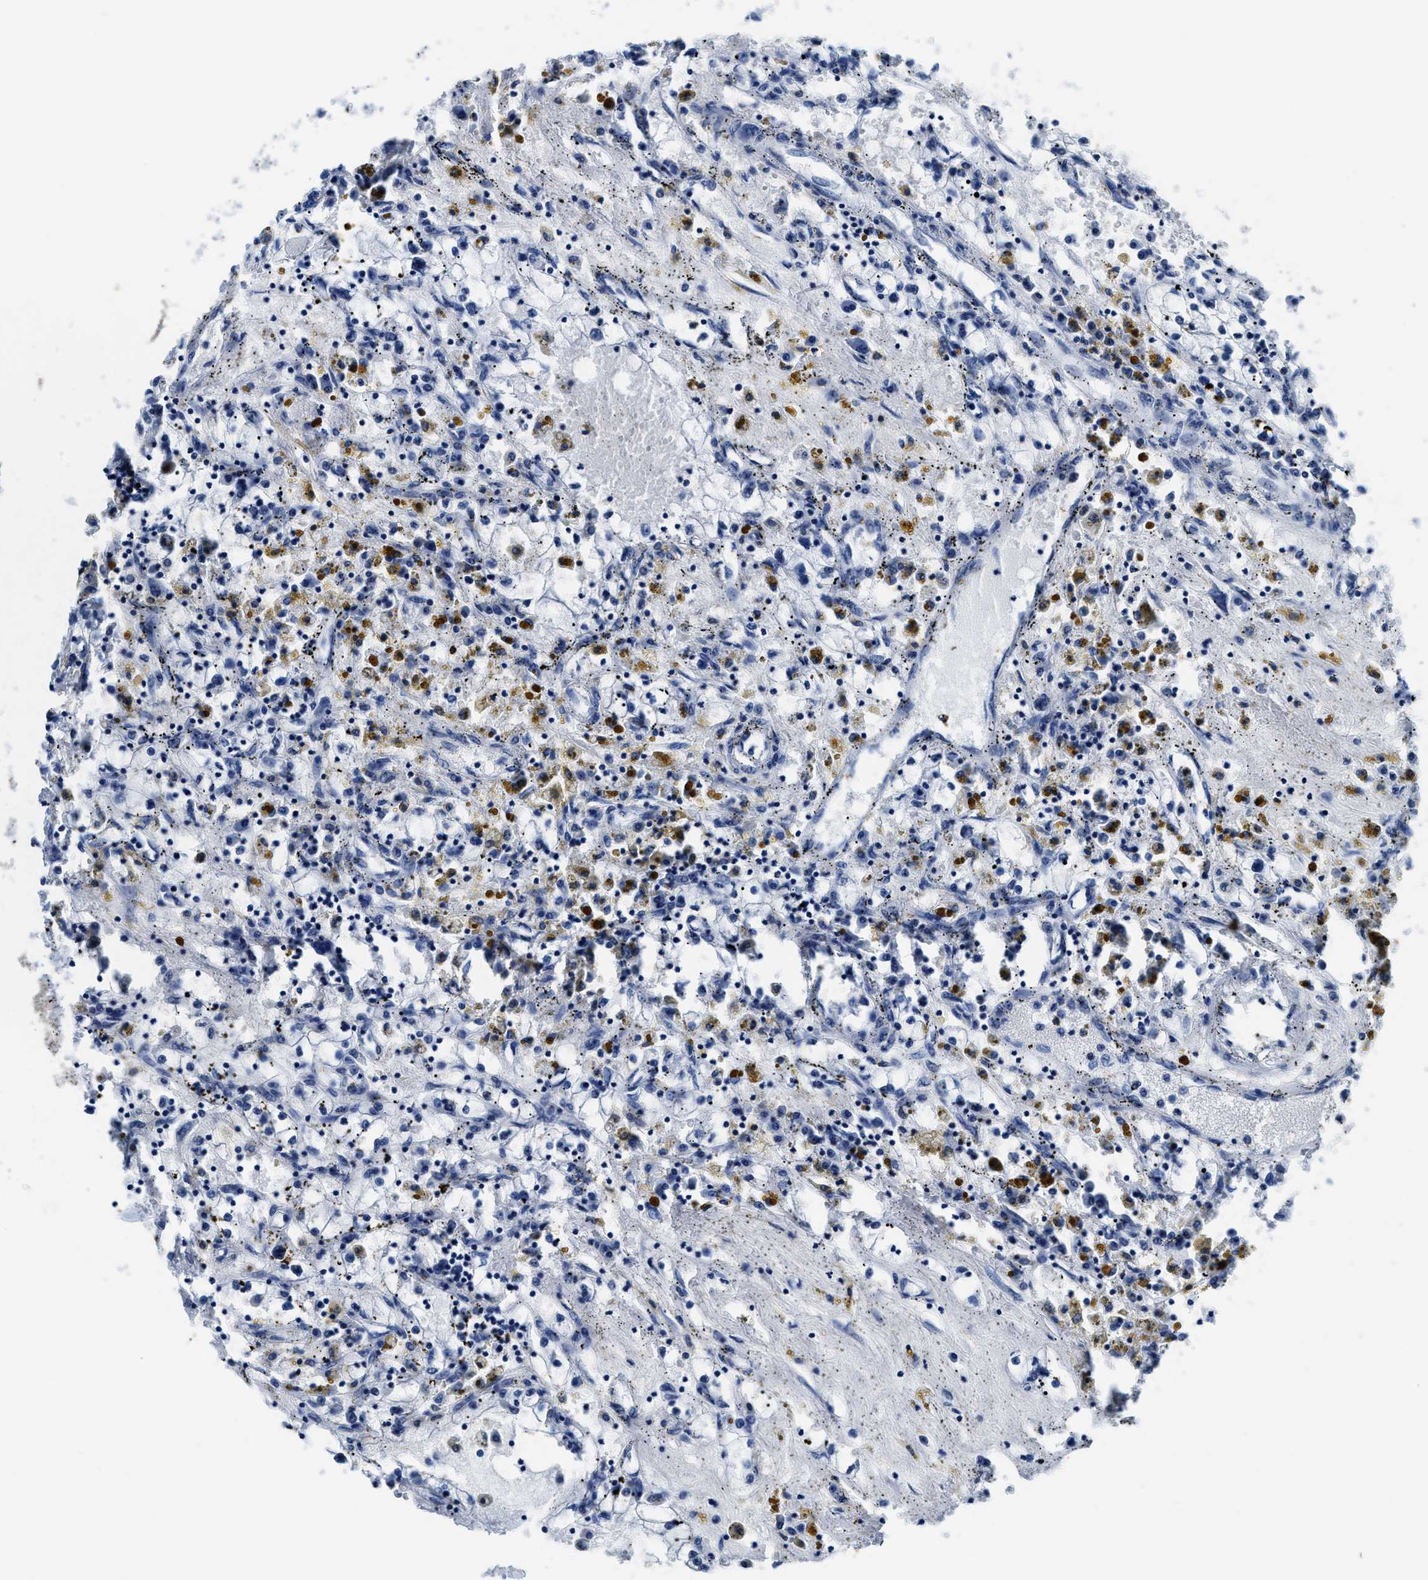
{"staining": {"intensity": "negative", "quantity": "none", "location": "none"}, "tissue": "renal cancer", "cell_type": "Tumor cells", "image_type": "cancer", "snomed": [{"axis": "morphology", "description": "Adenocarcinoma, NOS"}, {"axis": "topography", "description": "Kidney"}], "caption": "High magnification brightfield microscopy of renal cancer (adenocarcinoma) stained with DAB (brown) and counterstained with hematoxylin (blue): tumor cells show no significant staining.", "gene": "ASZ1", "patient": {"sex": "male", "age": 56}}